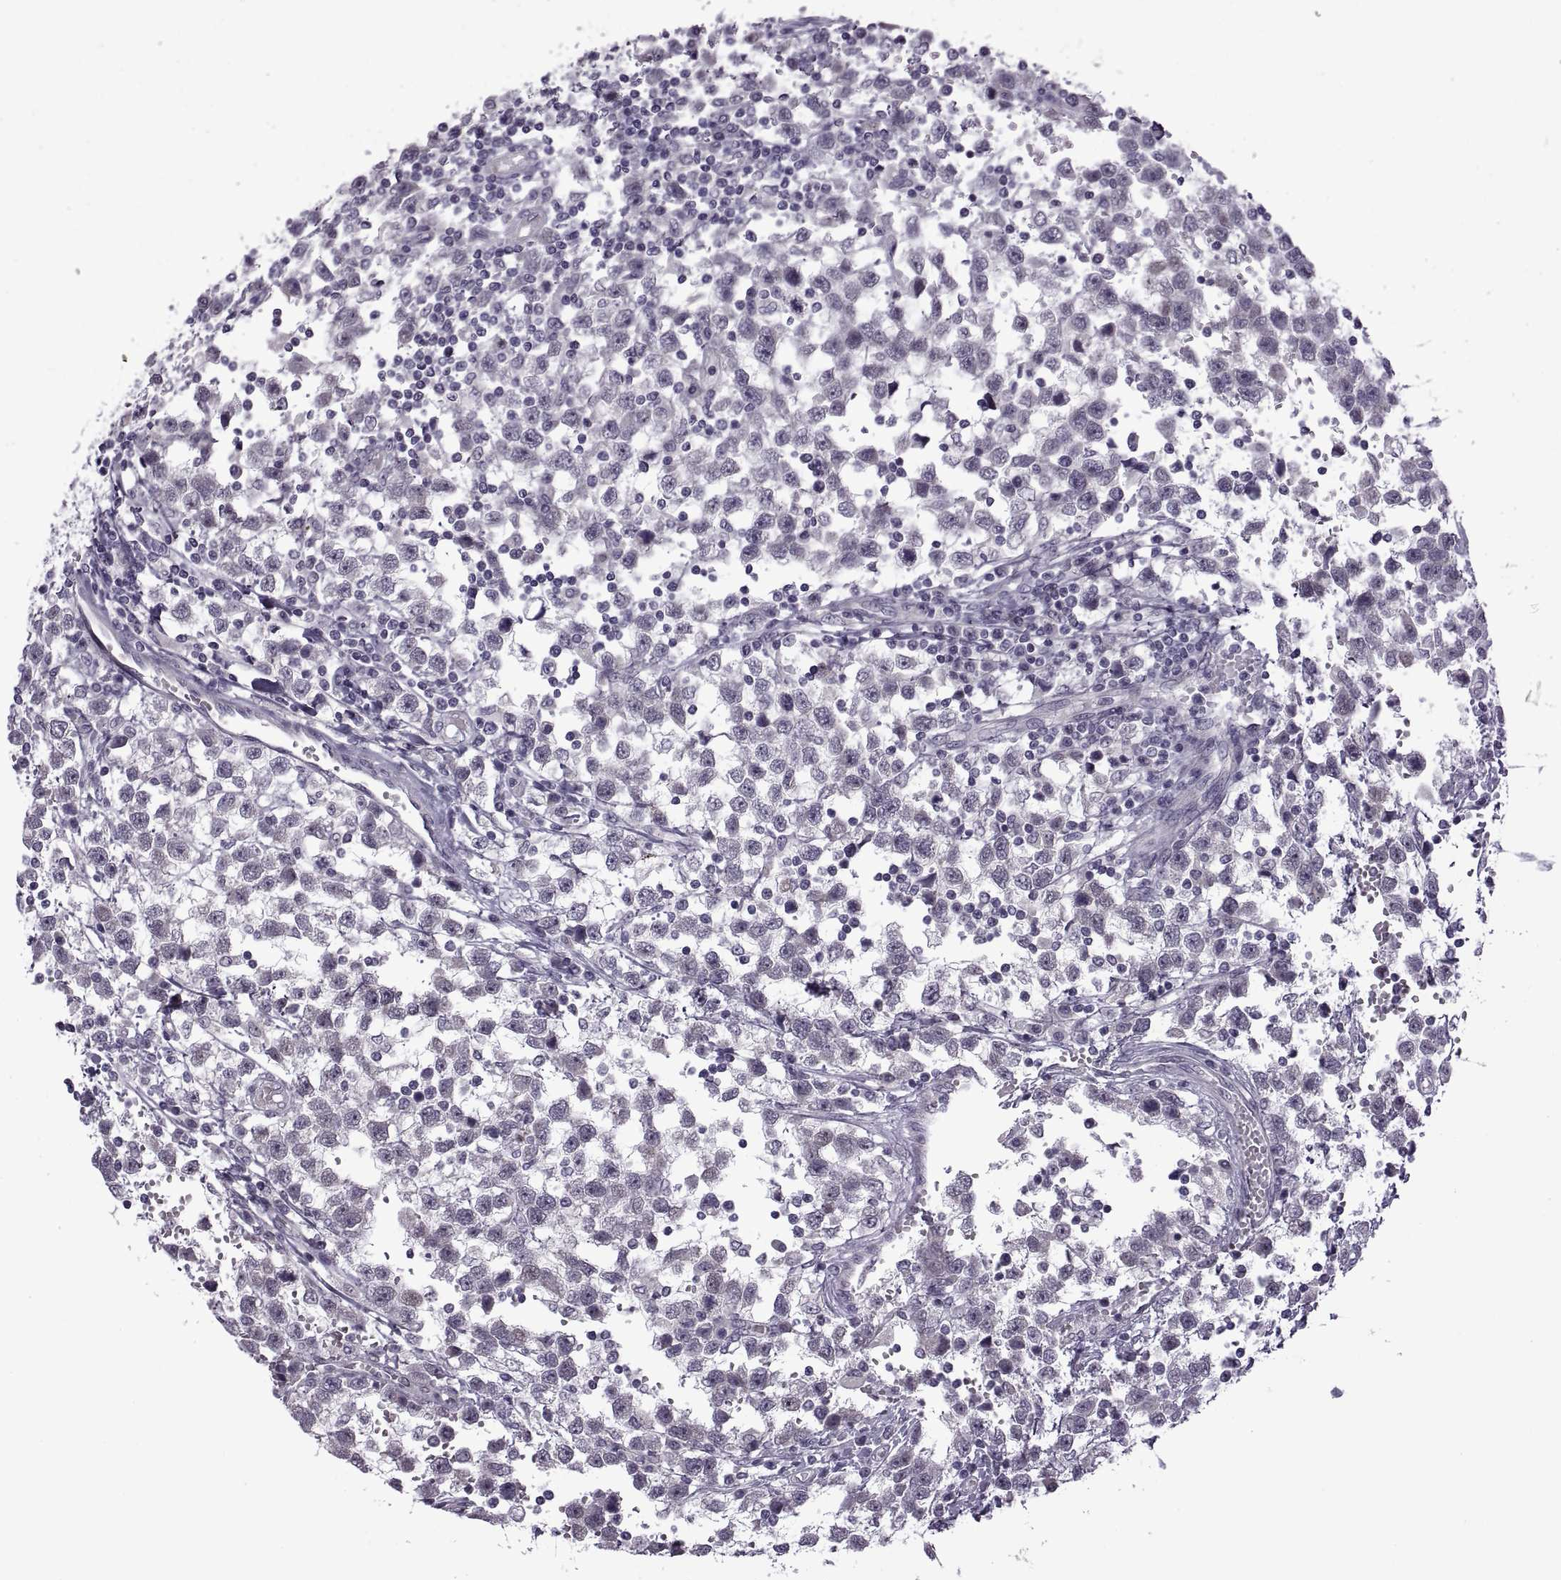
{"staining": {"intensity": "negative", "quantity": "none", "location": "none"}, "tissue": "testis cancer", "cell_type": "Tumor cells", "image_type": "cancer", "snomed": [{"axis": "morphology", "description": "Seminoma, NOS"}, {"axis": "topography", "description": "Testis"}], "caption": "An image of testis seminoma stained for a protein shows no brown staining in tumor cells.", "gene": "RIPK4", "patient": {"sex": "male", "age": 34}}